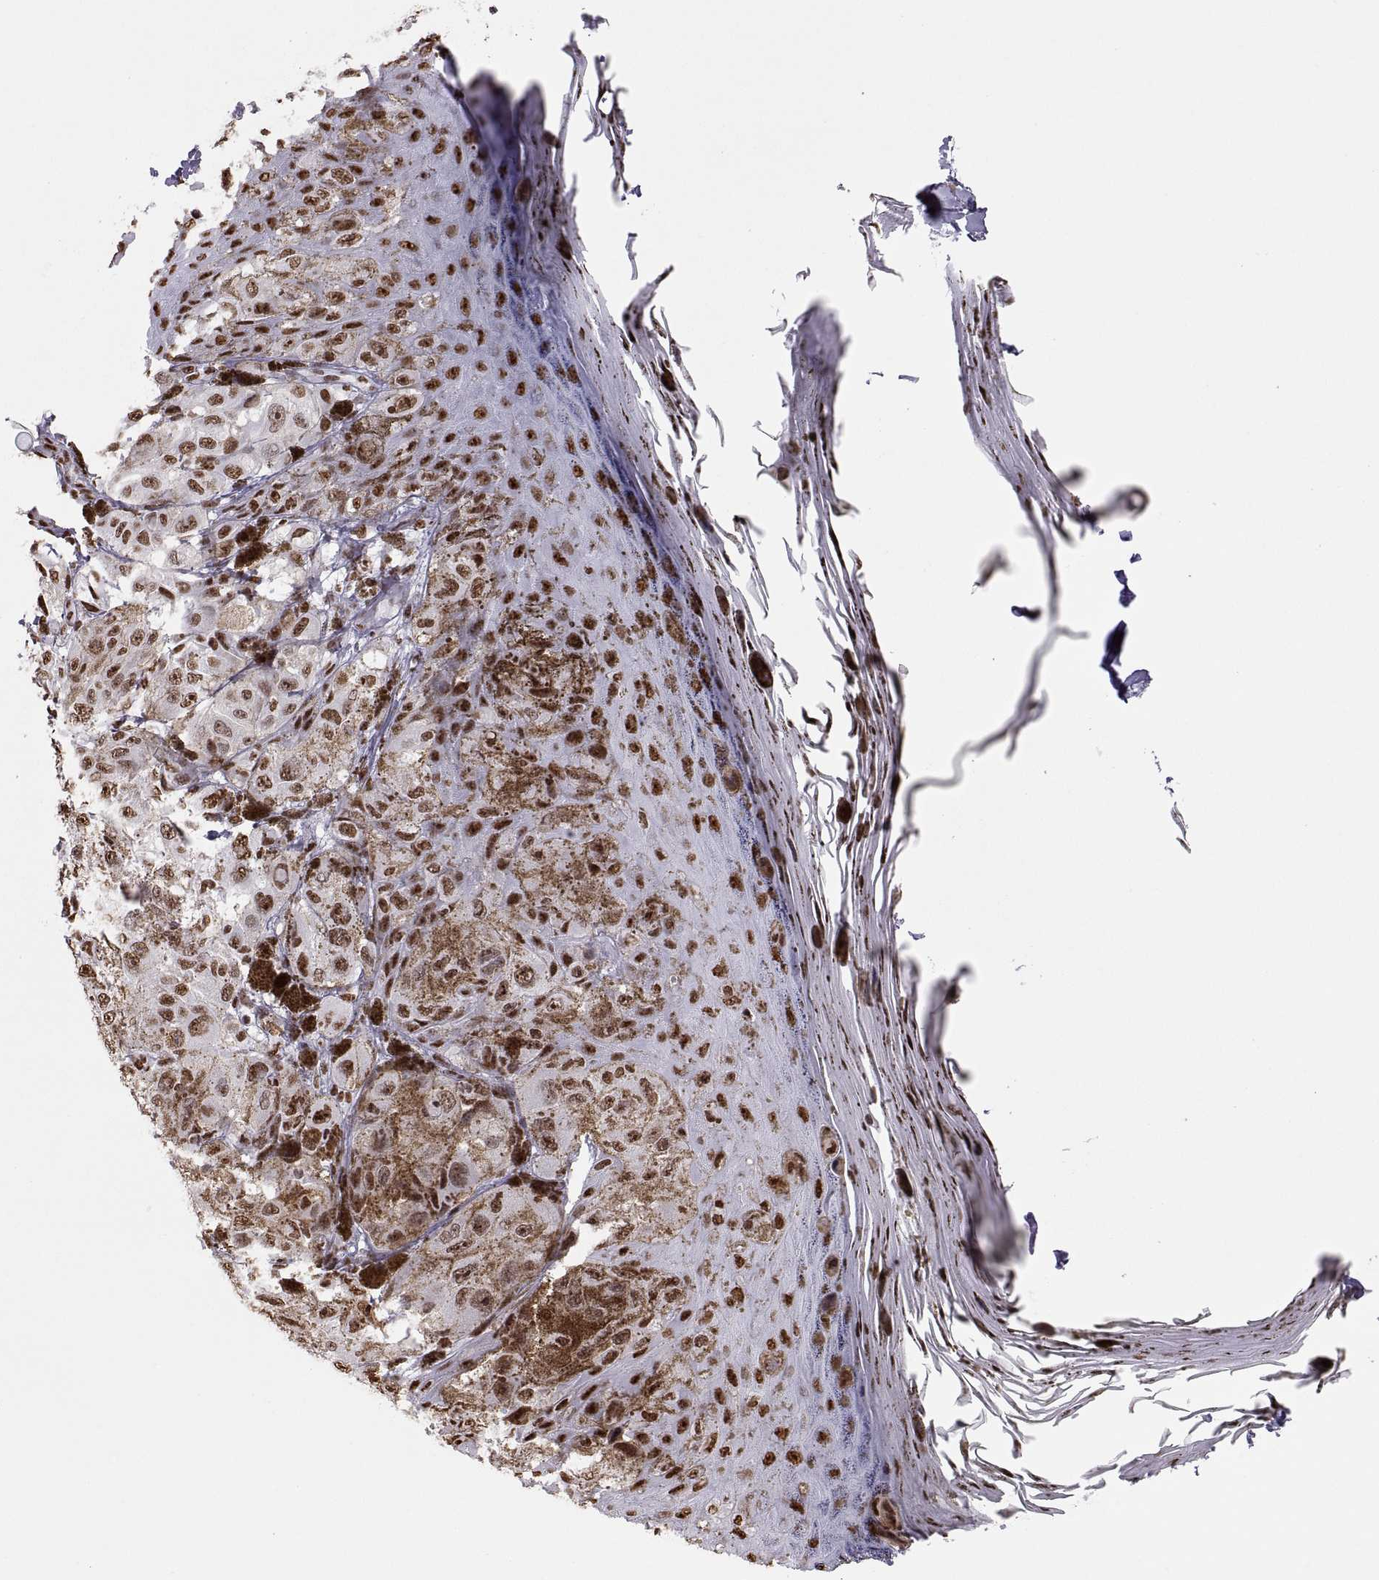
{"staining": {"intensity": "moderate", "quantity": "25%-75%", "location": "nuclear"}, "tissue": "melanoma", "cell_type": "Tumor cells", "image_type": "cancer", "snomed": [{"axis": "morphology", "description": "Malignant melanoma, NOS"}, {"axis": "topography", "description": "Skin"}], "caption": "Immunohistochemical staining of human melanoma displays medium levels of moderate nuclear staining in about 25%-75% of tumor cells. Using DAB (3,3'-diaminobenzidine) (brown) and hematoxylin (blue) stains, captured at high magnification using brightfield microscopy.", "gene": "SNAI1", "patient": {"sex": "male", "age": 36}}